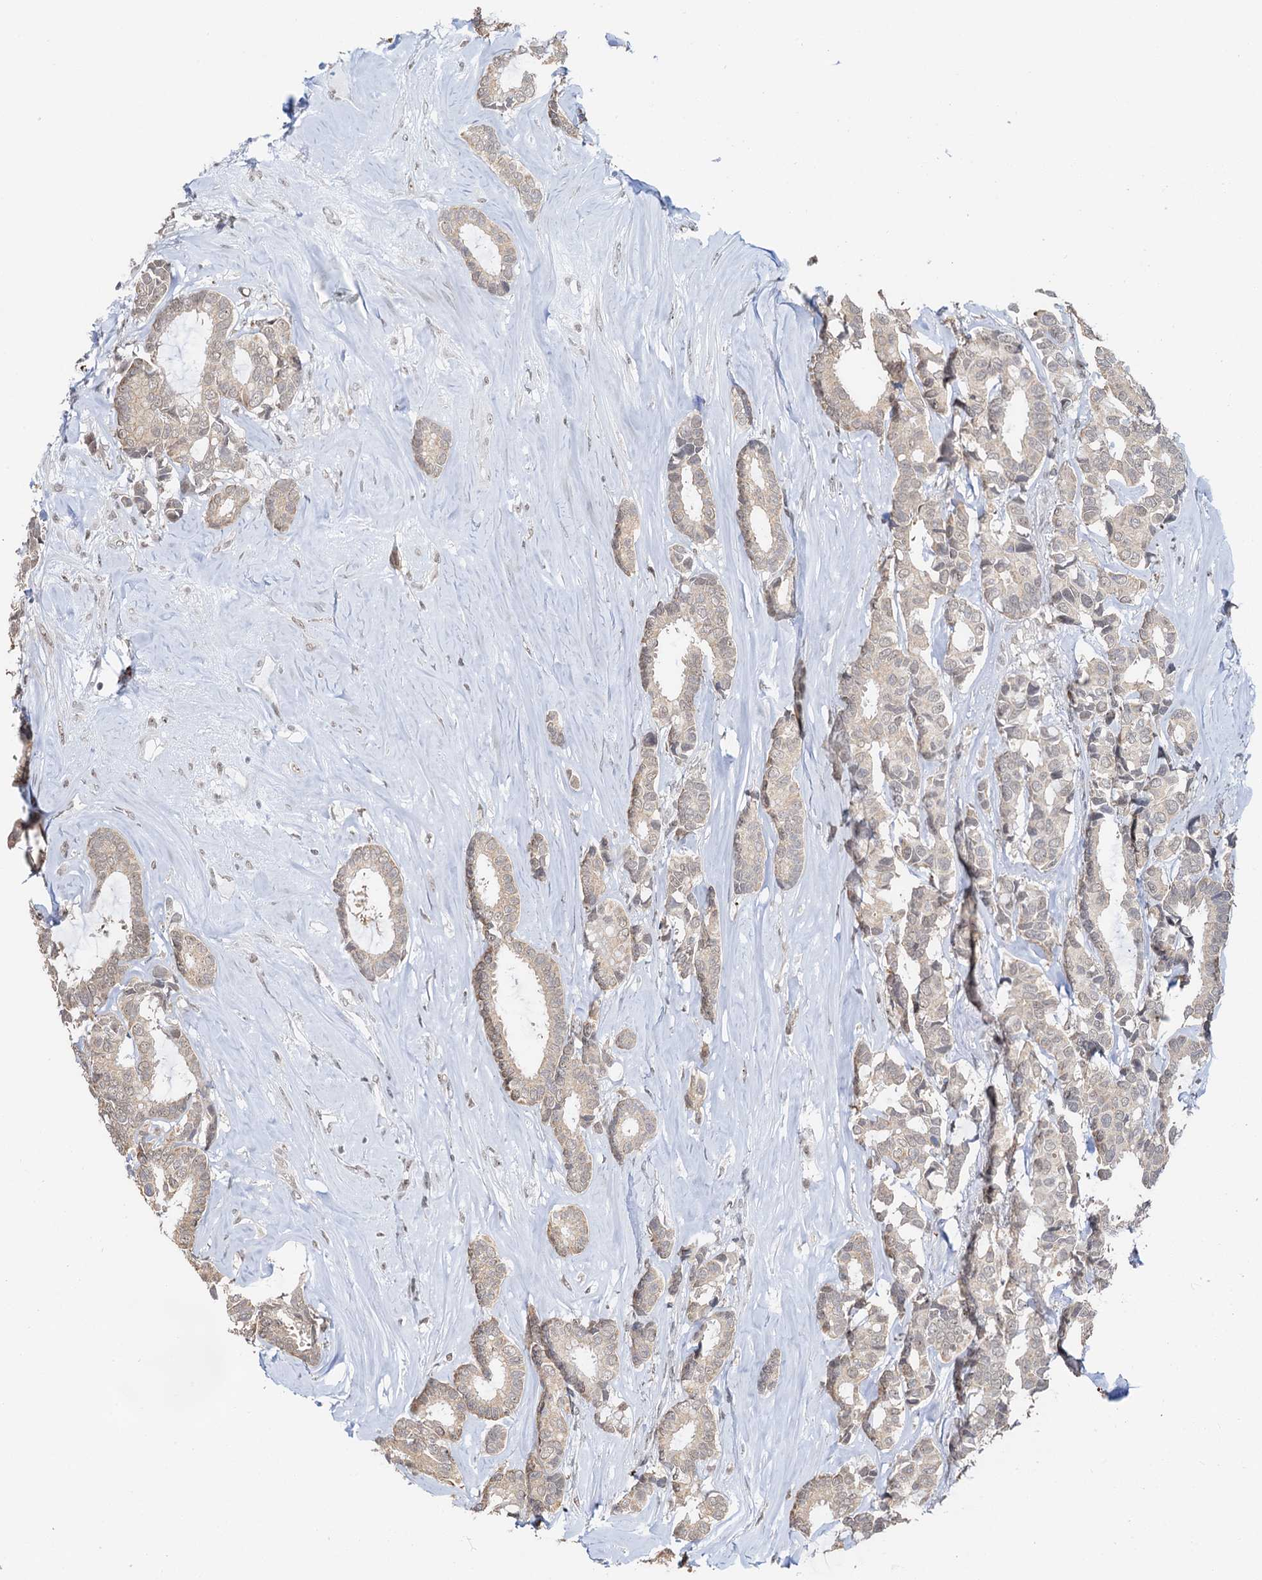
{"staining": {"intensity": "negative", "quantity": "none", "location": "none"}, "tissue": "breast cancer", "cell_type": "Tumor cells", "image_type": "cancer", "snomed": [{"axis": "morphology", "description": "Duct carcinoma"}, {"axis": "topography", "description": "Breast"}], "caption": "IHC micrograph of human breast cancer stained for a protein (brown), which demonstrates no expression in tumor cells. (DAB (3,3'-diaminobenzidine) immunohistochemistry (IHC), high magnification).", "gene": "NAT10", "patient": {"sex": "female", "age": 87}}